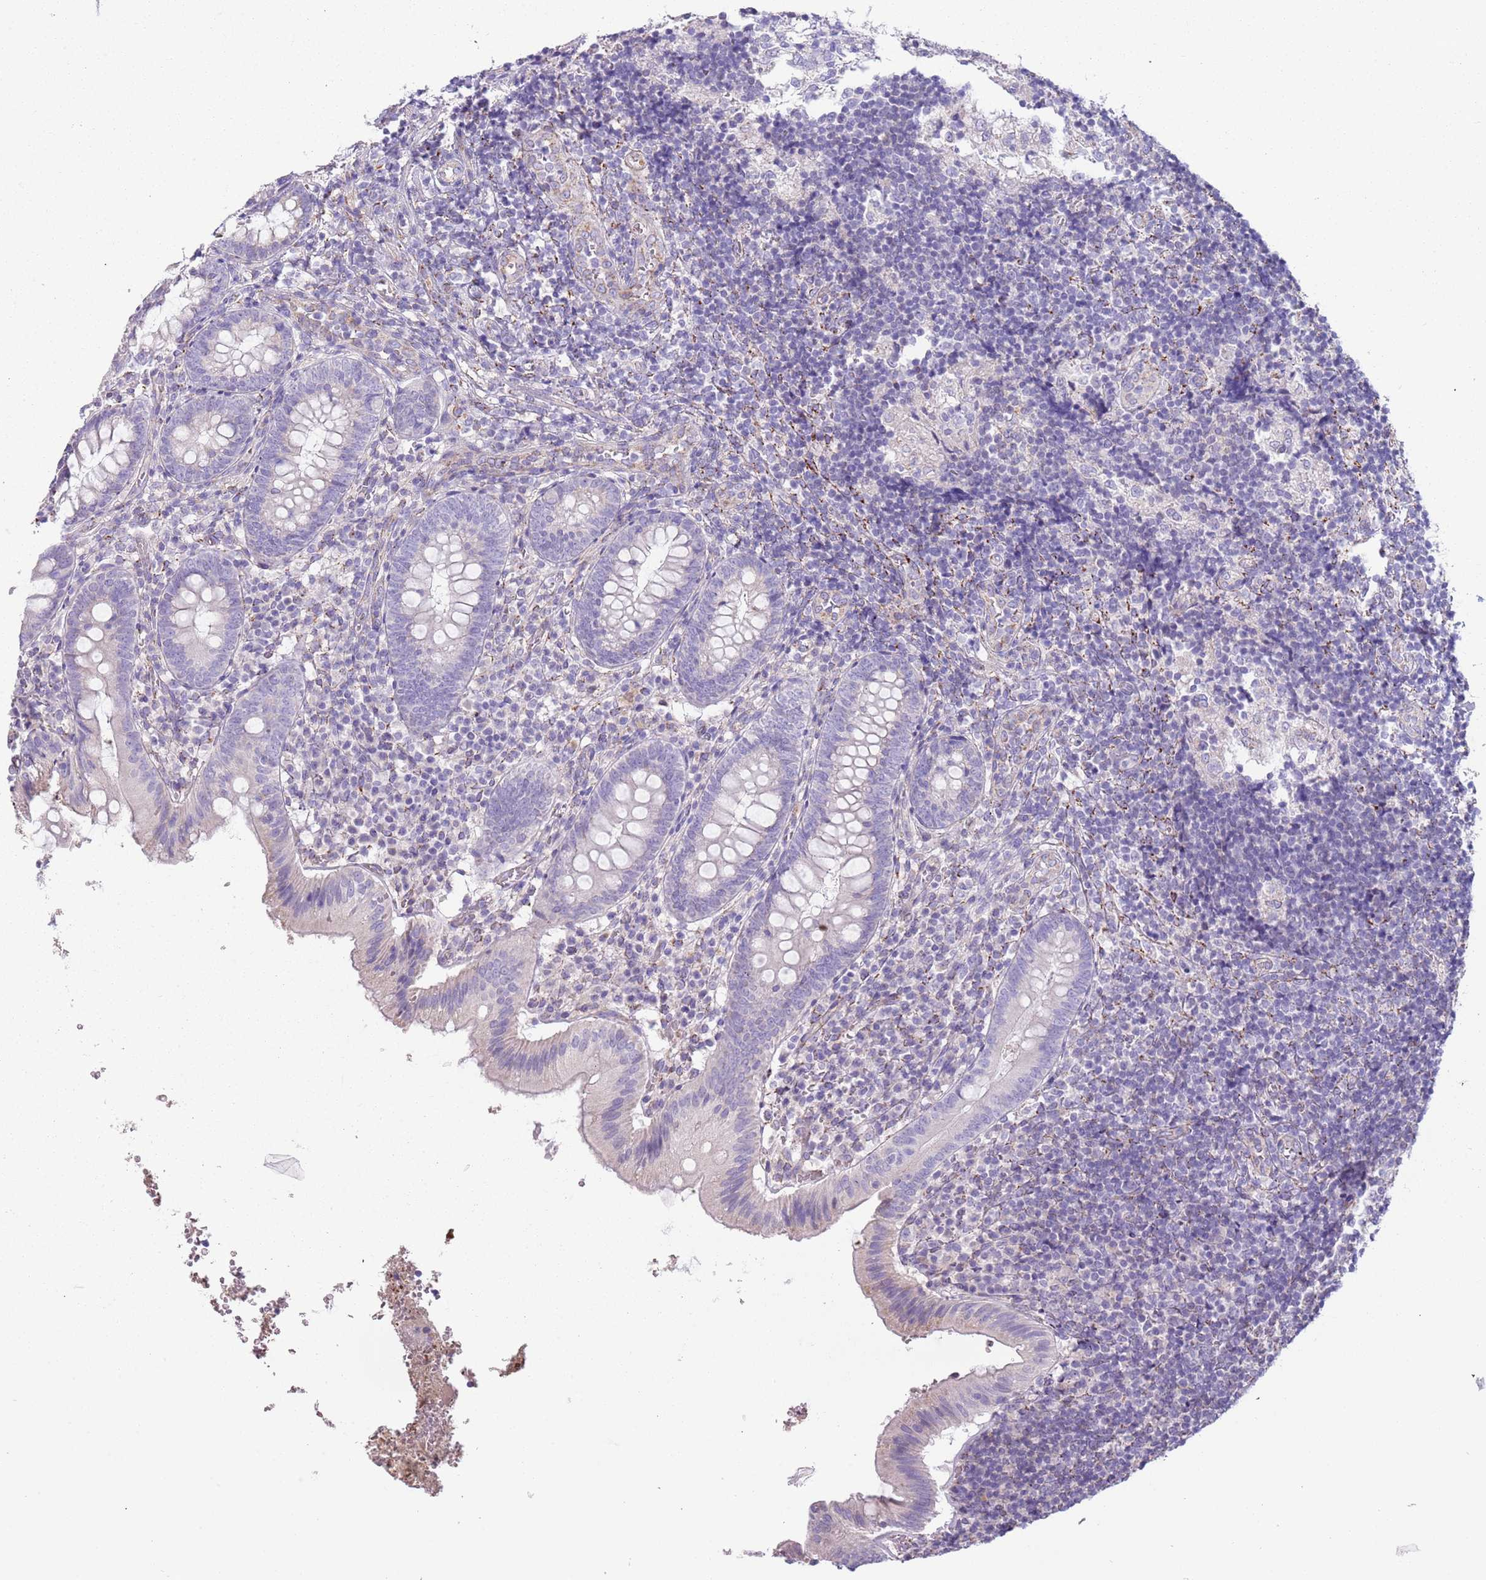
{"staining": {"intensity": "negative", "quantity": "none", "location": "none"}, "tissue": "appendix", "cell_type": "Glandular cells", "image_type": "normal", "snomed": [{"axis": "morphology", "description": "Normal tissue, NOS"}, {"axis": "topography", "description": "Appendix"}], "caption": "IHC photomicrograph of benign human appendix stained for a protein (brown), which exhibits no positivity in glandular cells. (DAB immunohistochemistry (IHC) visualized using brightfield microscopy, high magnification).", "gene": "RNF222", "patient": {"sex": "male", "age": 8}}